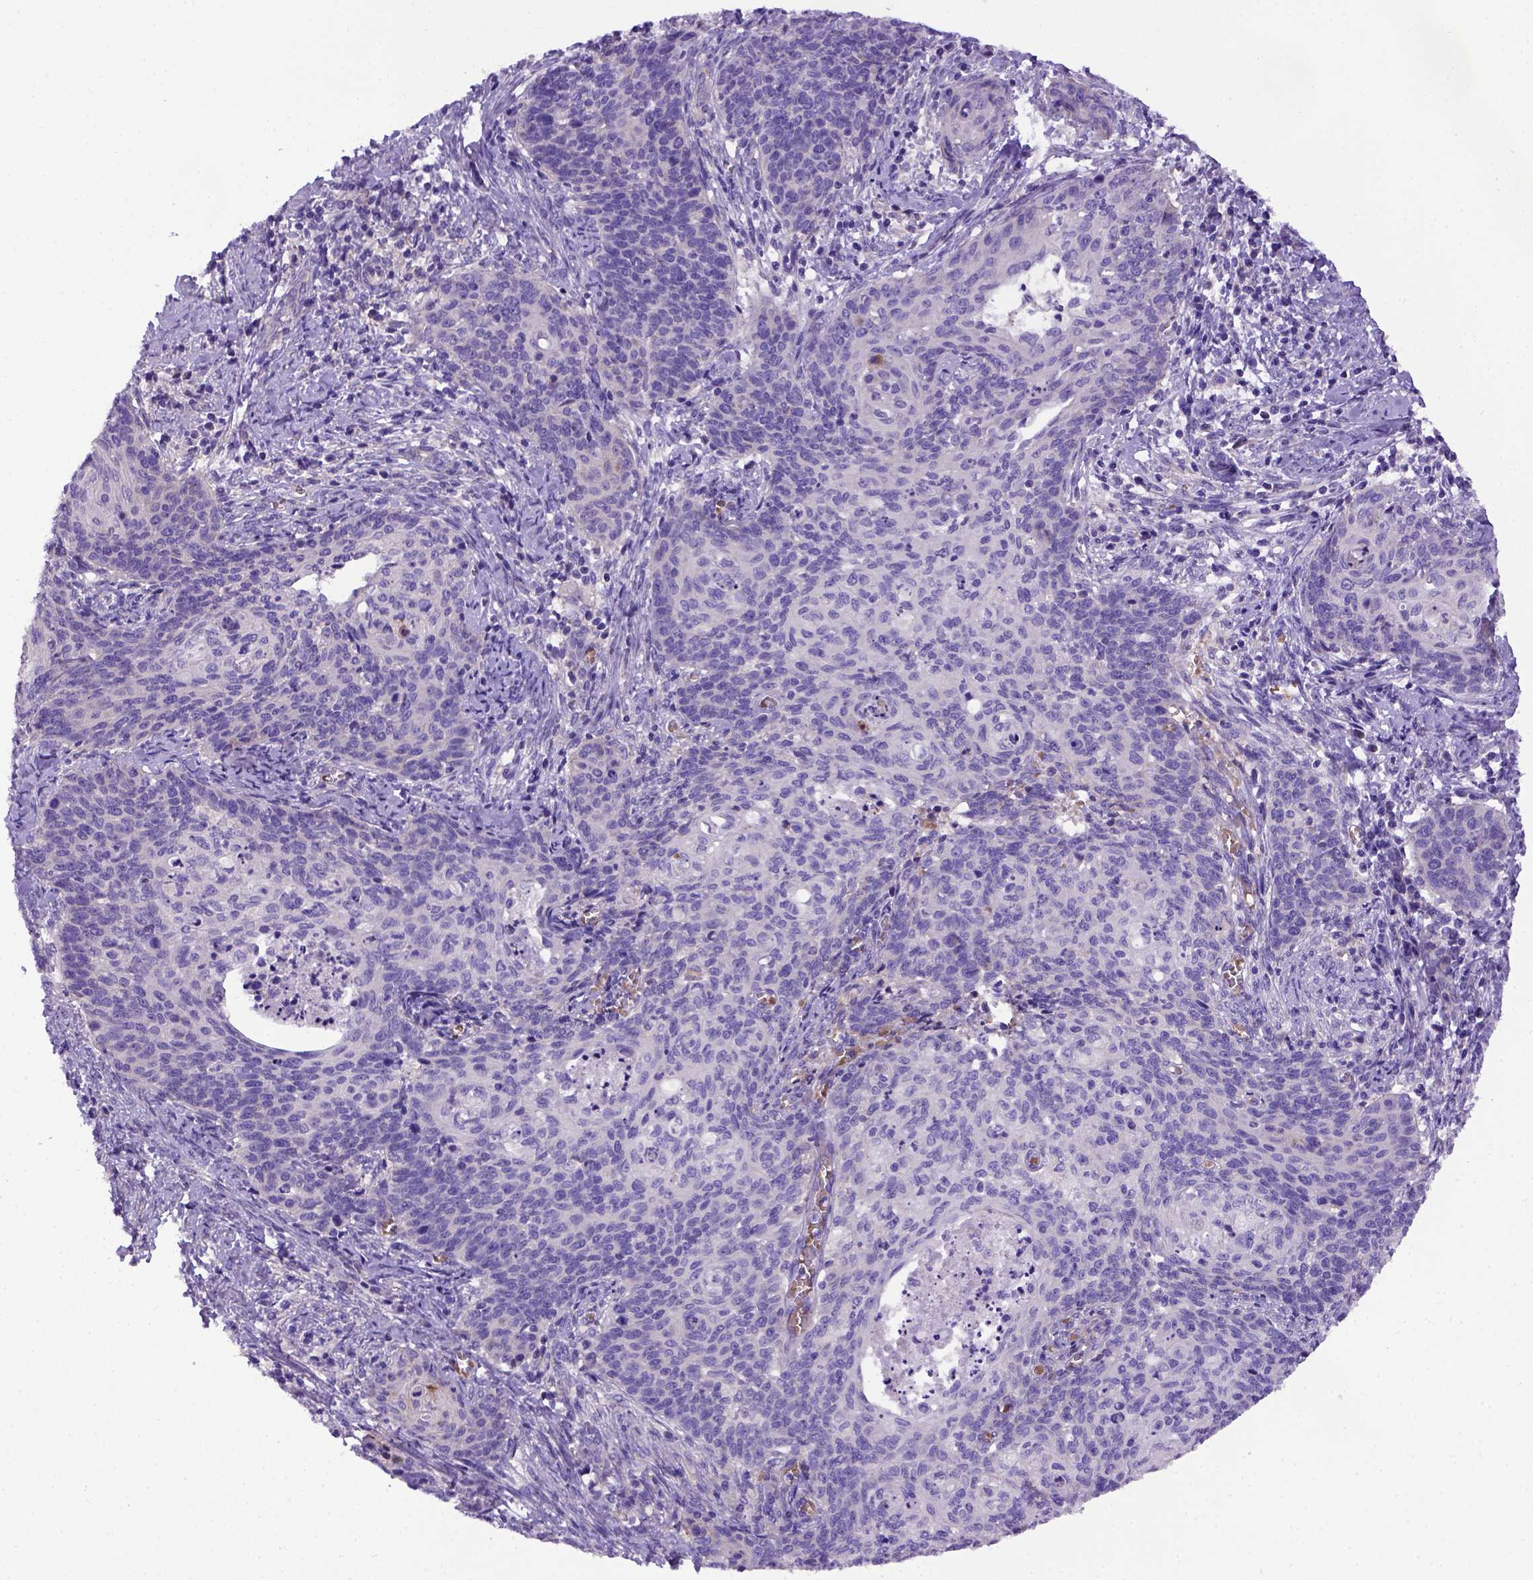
{"staining": {"intensity": "negative", "quantity": "none", "location": "none"}, "tissue": "cervical cancer", "cell_type": "Tumor cells", "image_type": "cancer", "snomed": [{"axis": "morphology", "description": "Normal tissue, NOS"}, {"axis": "morphology", "description": "Squamous cell carcinoma, NOS"}, {"axis": "topography", "description": "Cervix"}], "caption": "Immunohistochemical staining of cervical squamous cell carcinoma exhibits no significant staining in tumor cells.", "gene": "ADAM12", "patient": {"sex": "female", "age": 39}}